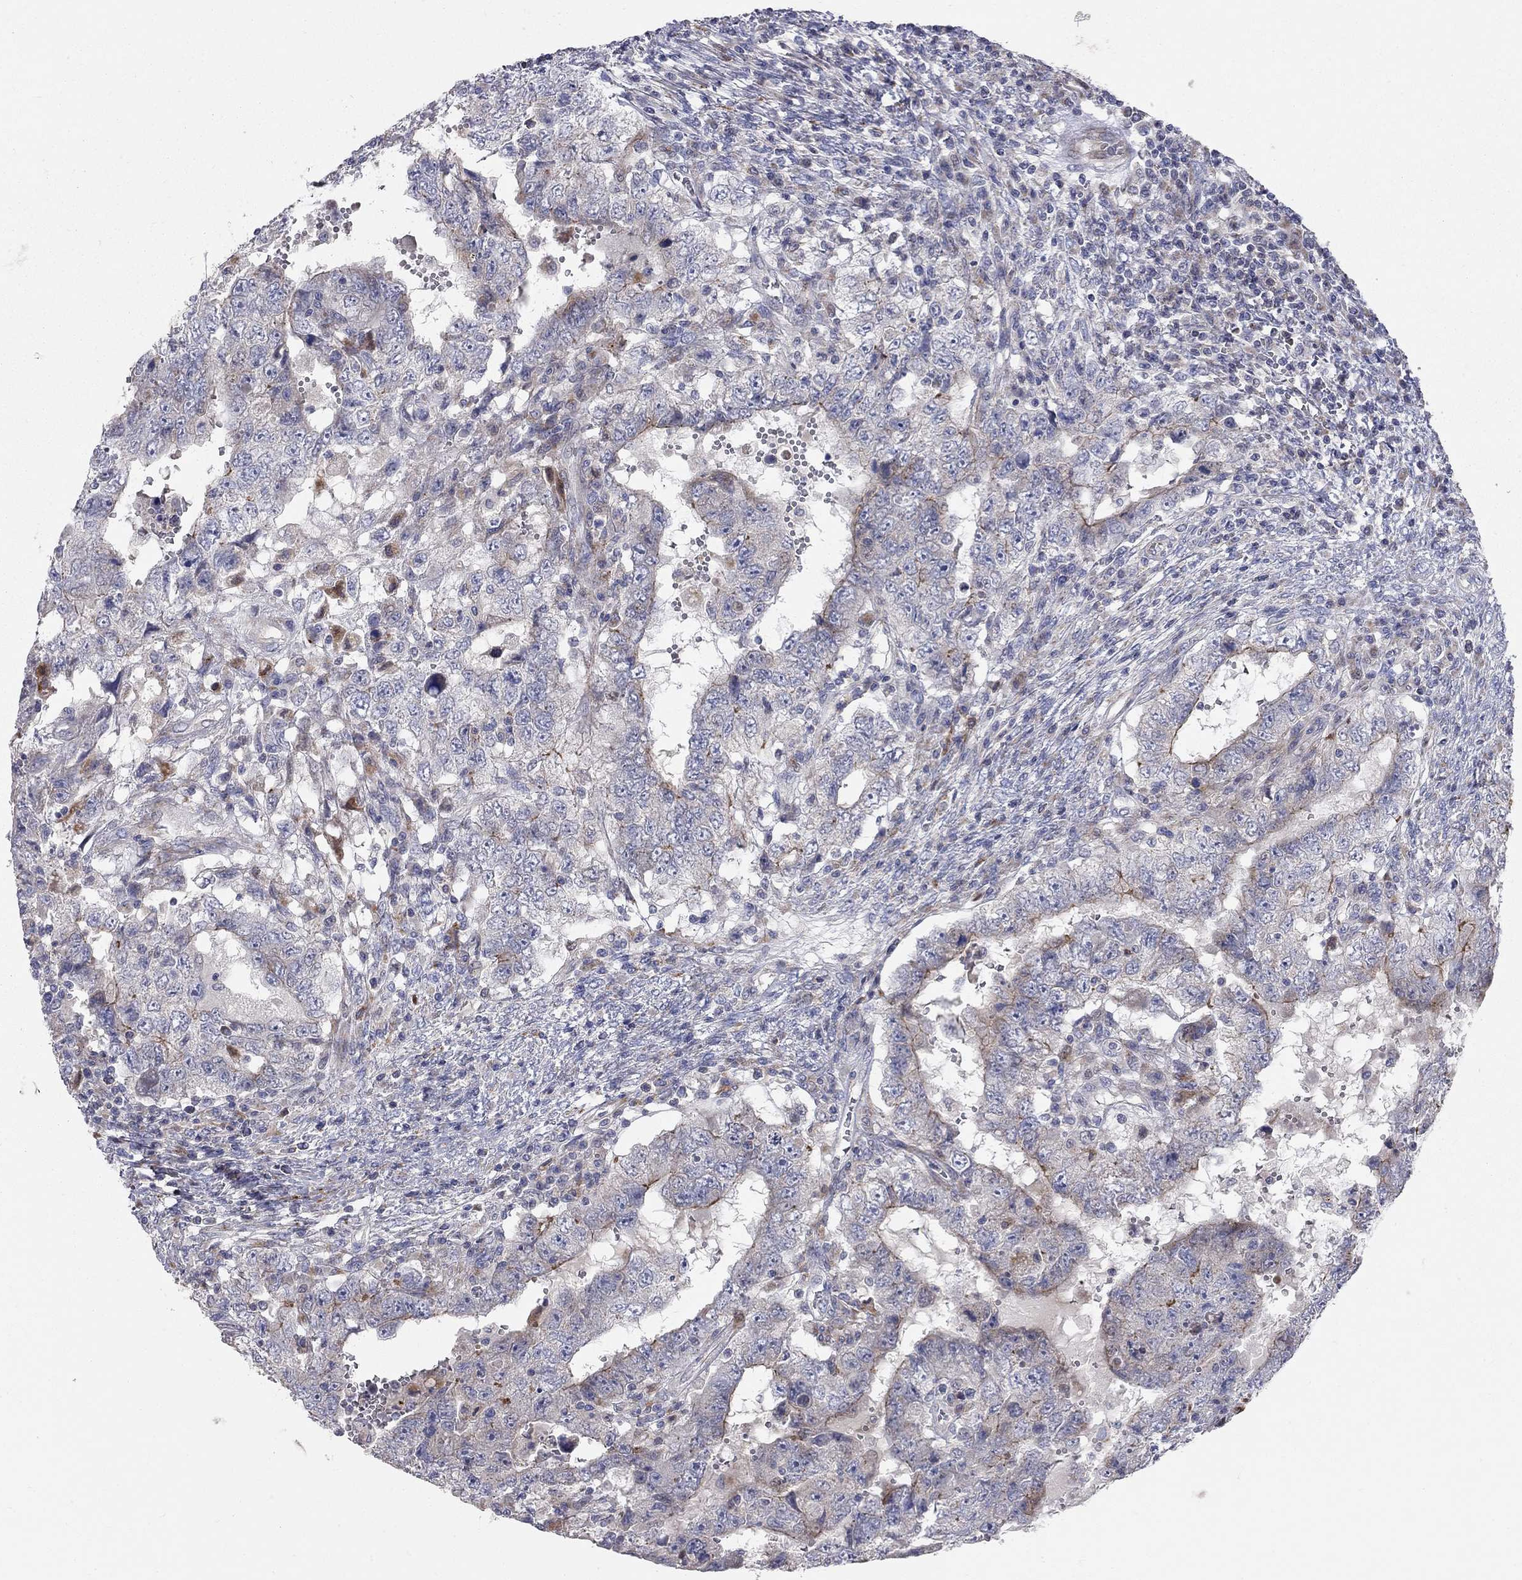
{"staining": {"intensity": "strong", "quantity": "<25%", "location": "cytoplasmic/membranous"}, "tissue": "testis cancer", "cell_type": "Tumor cells", "image_type": "cancer", "snomed": [{"axis": "morphology", "description": "Carcinoma, Embryonal, NOS"}, {"axis": "topography", "description": "Testis"}], "caption": "This micrograph exhibits immunohistochemistry (IHC) staining of human testis cancer (embryonal carcinoma), with medium strong cytoplasmic/membranous positivity in about <25% of tumor cells.", "gene": "KANSL1L", "patient": {"sex": "male", "age": 26}}